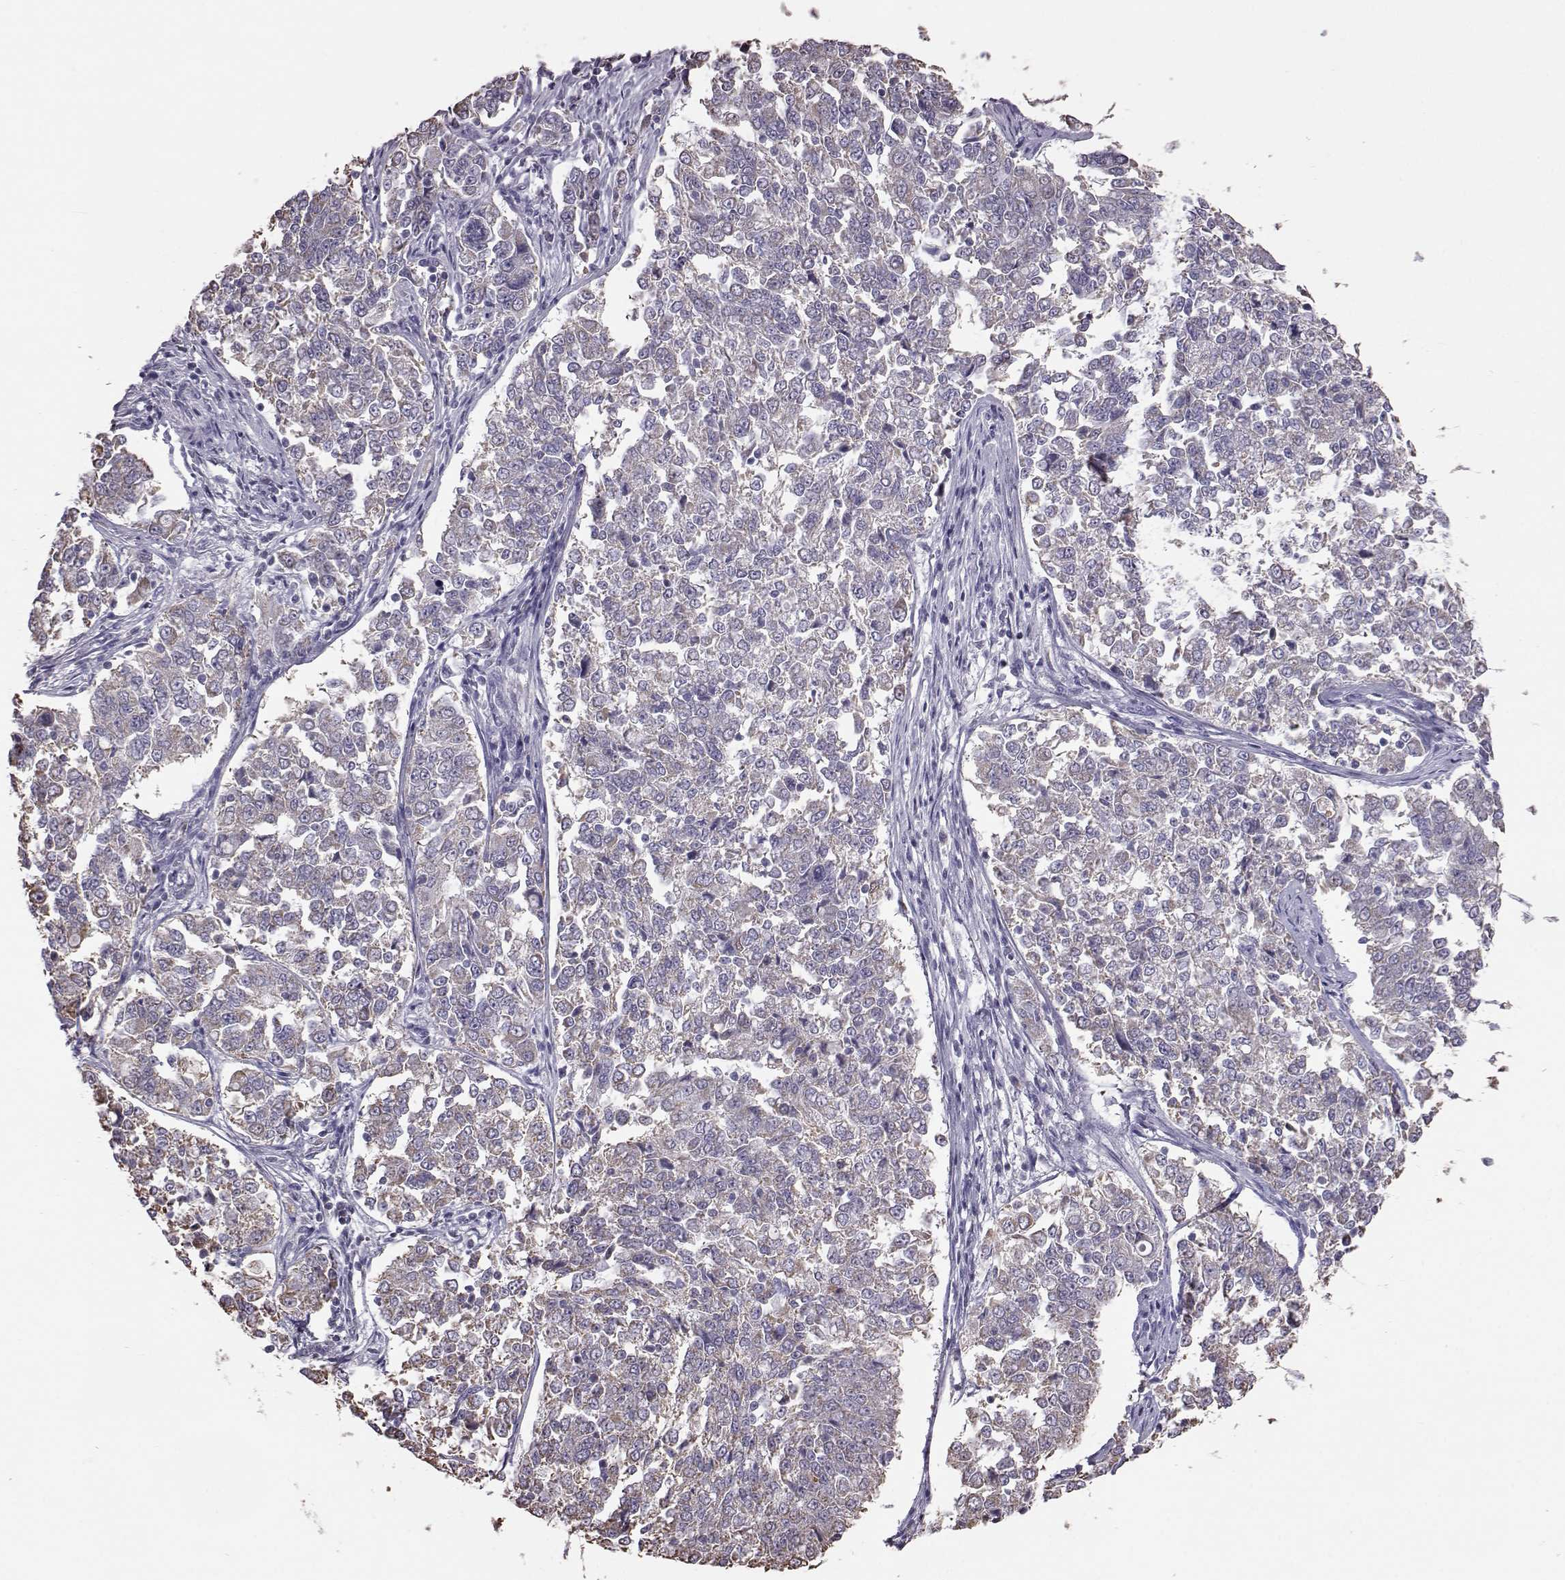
{"staining": {"intensity": "weak", "quantity": "<25%", "location": "cytoplasmic/membranous"}, "tissue": "endometrial cancer", "cell_type": "Tumor cells", "image_type": "cancer", "snomed": [{"axis": "morphology", "description": "Adenocarcinoma, NOS"}, {"axis": "topography", "description": "Endometrium"}], "caption": "An image of human adenocarcinoma (endometrial) is negative for staining in tumor cells.", "gene": "ALDH3A1", "patient": {"sex": "female", "age": 43}}